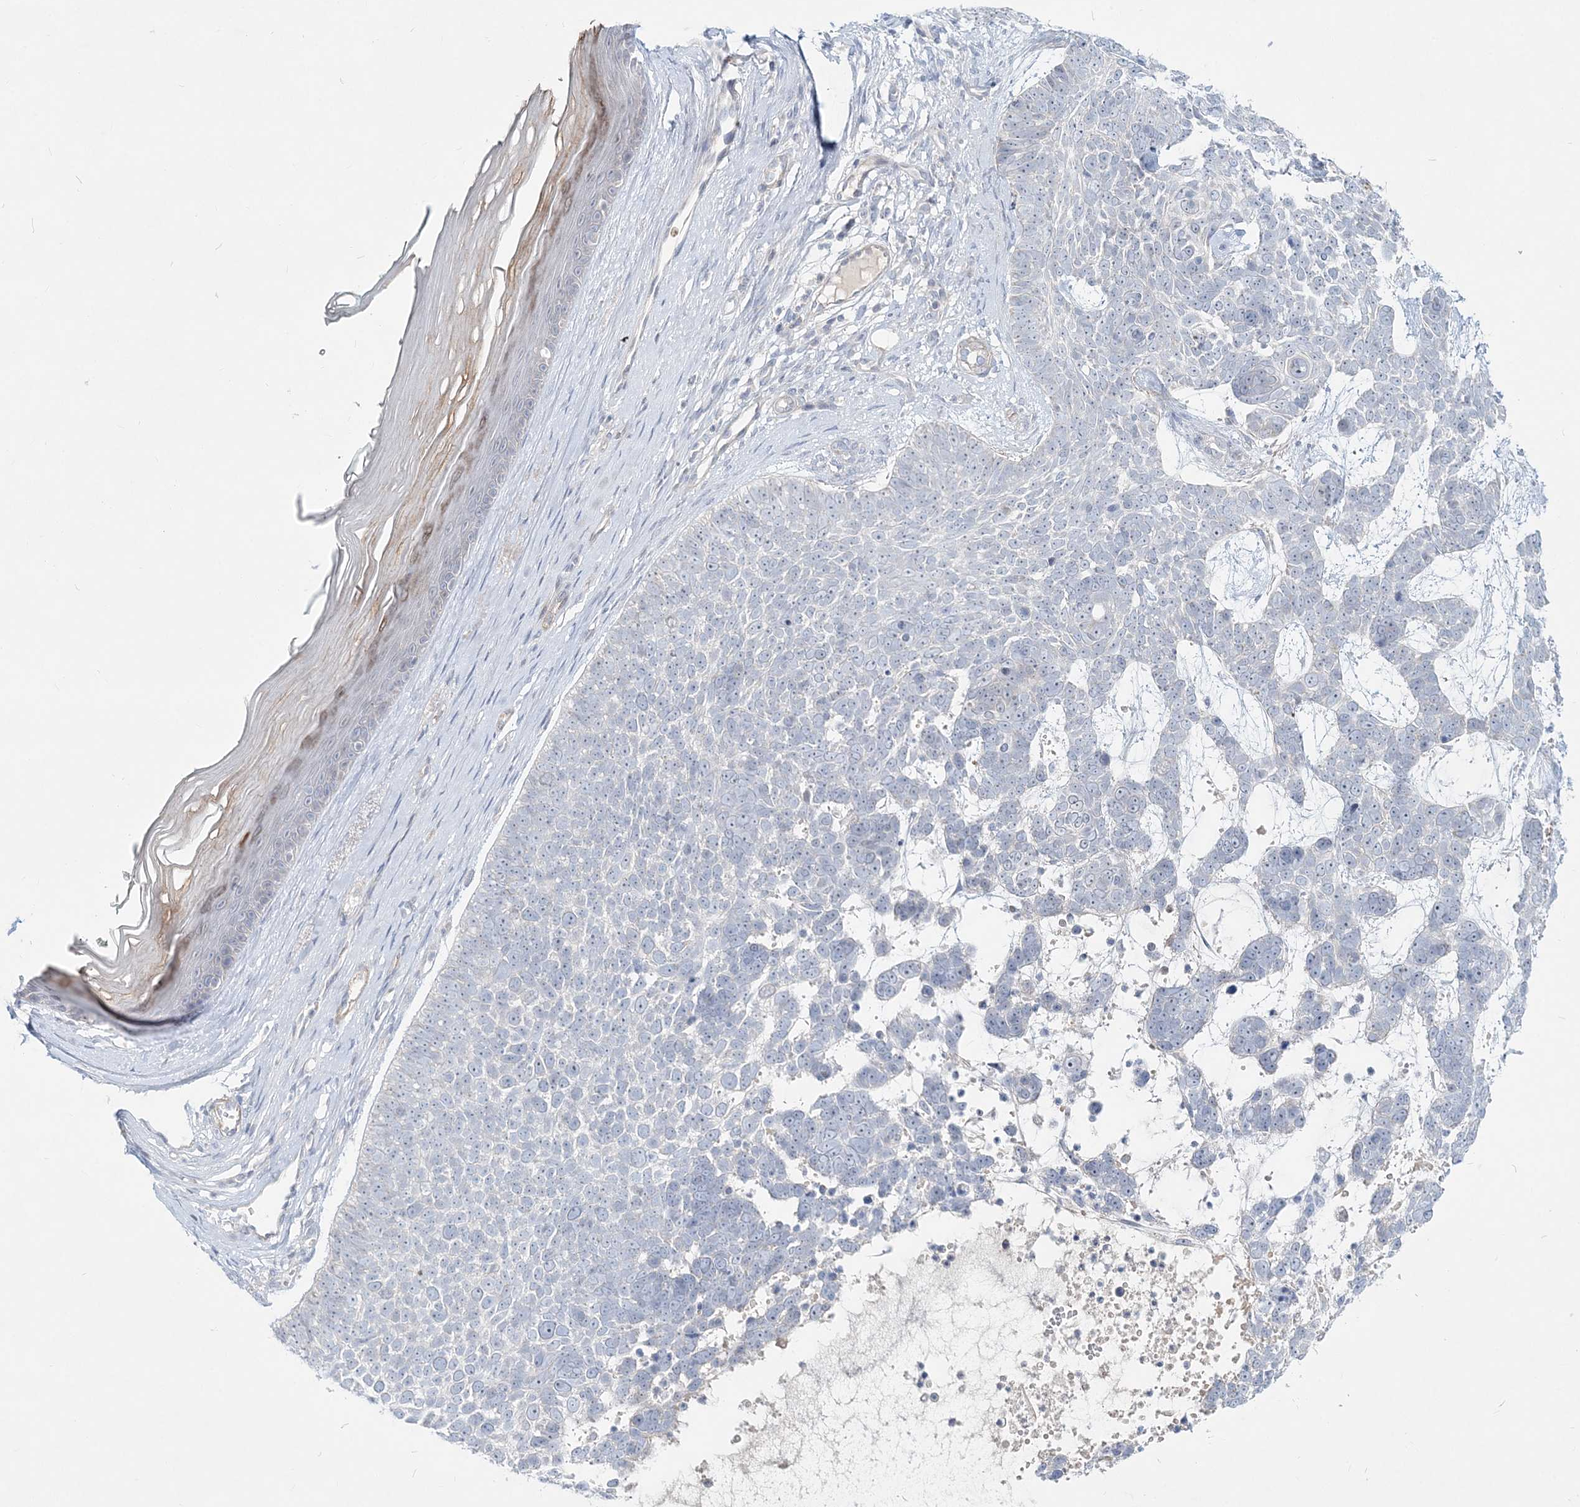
{"staining": {"intensity": "negative", "quantity": "none", "location": "none"}, "tissue": "skin cancer", "cell_type": "Tumor cells", "image_type": "cancer", "snomed": [{"axis": "morphology", "description": "Basal cell carcinoma"}, {"axis": "topography", "description": "Skin"}], "caption": "The immunohistochemistry image has no significant staining in tumor cells of basal cell carcinoma (skin) tissue.", "gene": "DNAH5", "patient": {"sex": "female", "age": 81}}